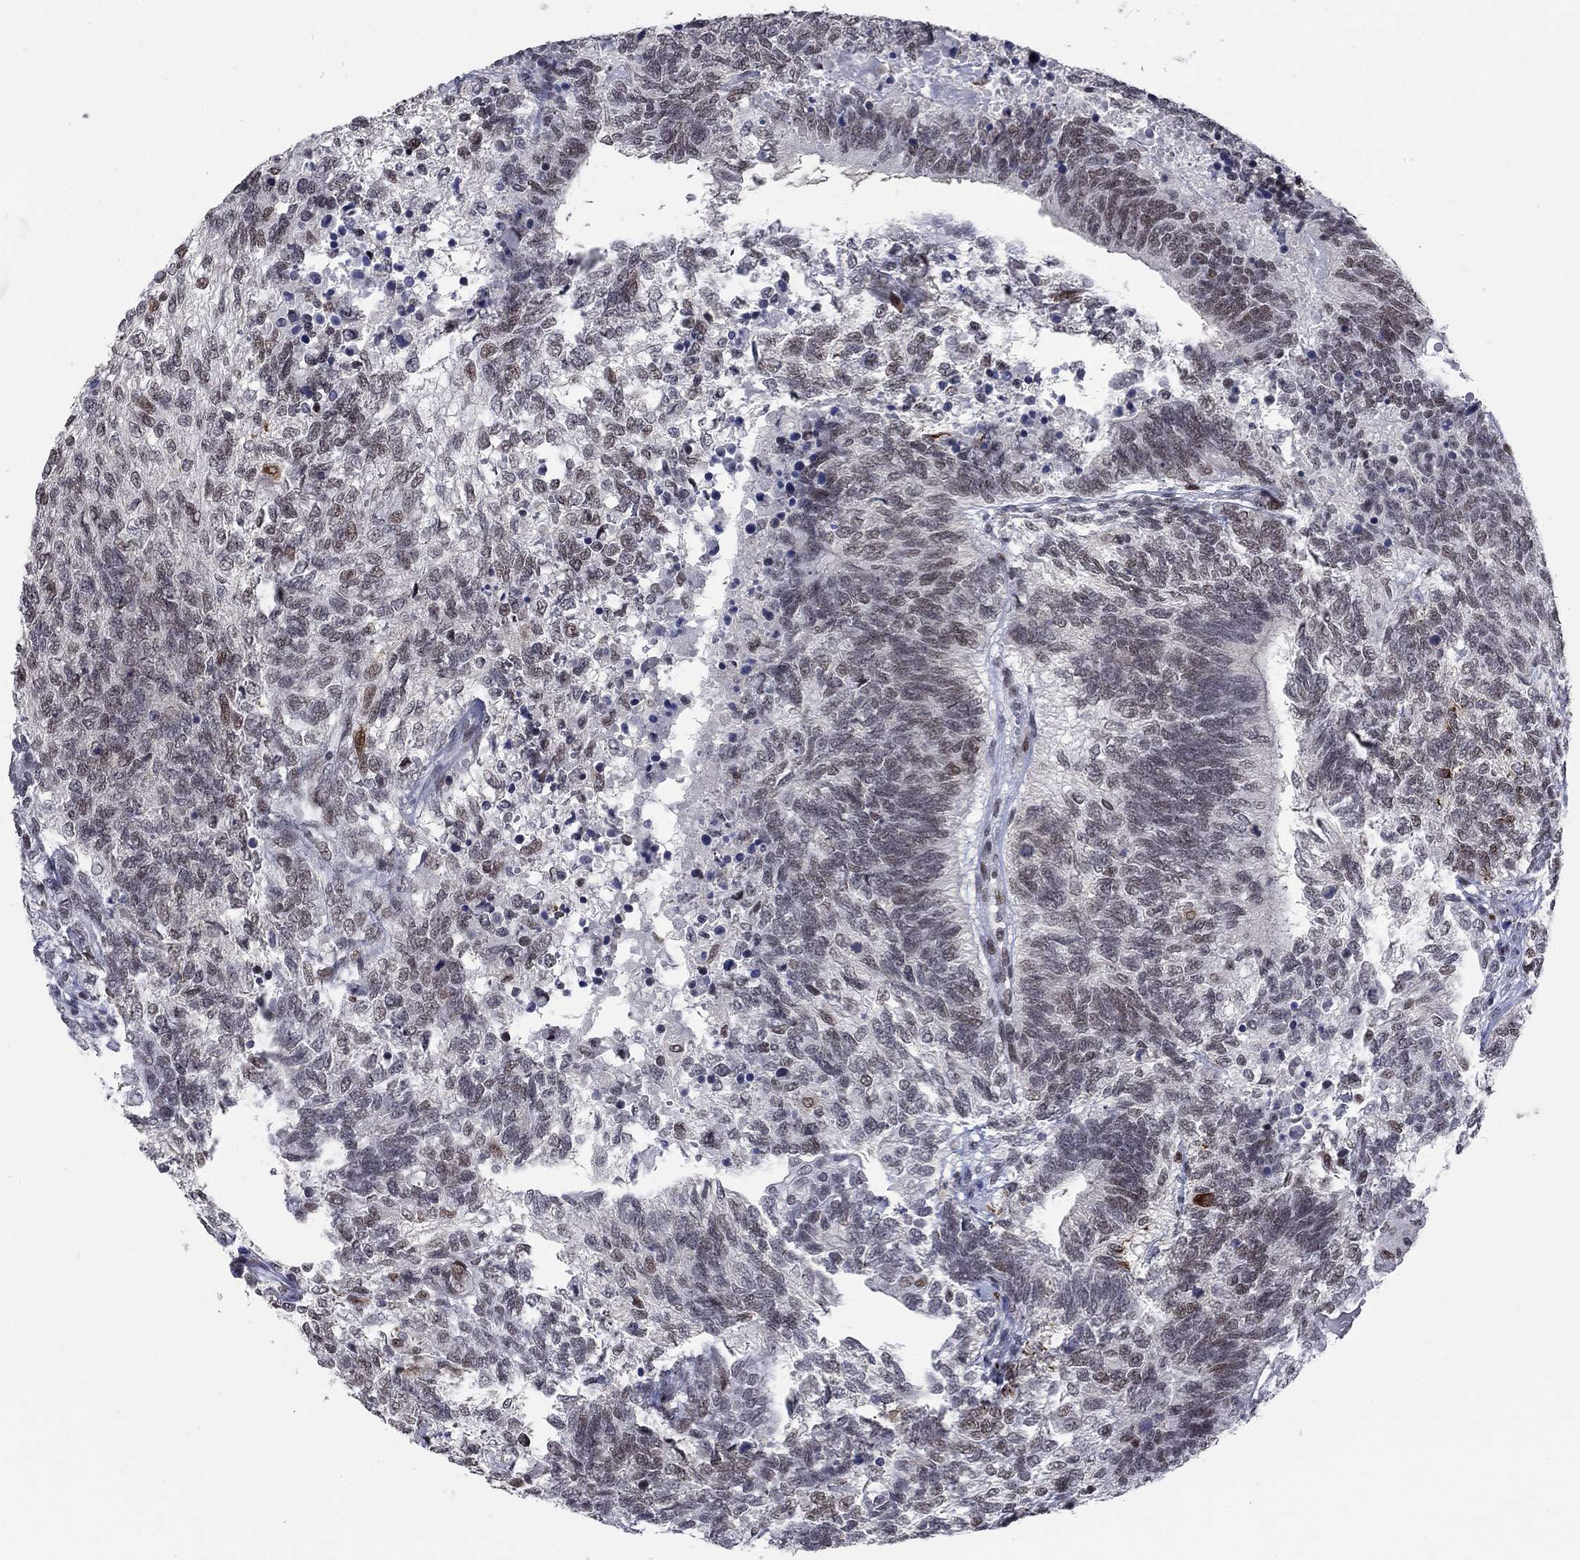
{"staining": {"intensity": "negative", "quantity": "none", "location": "none"}, "tissue": "testis cancer", "cell_type": "Tumor cells", "image_type": "cancer", "snomed": [{"axis": "morphology", "description": "Seminoma, NOS"}, {"axis": "morphology", "description": "Carcinoma, Embryonal, NOS"}, {"axis": "topography", "description": "Testis"}], "caption": "Tumor cells are negative for brown protein staining in testis cancer (seminoma).", "gene": "HCFC1", "patient": {"sex": "male", "age": 41}}